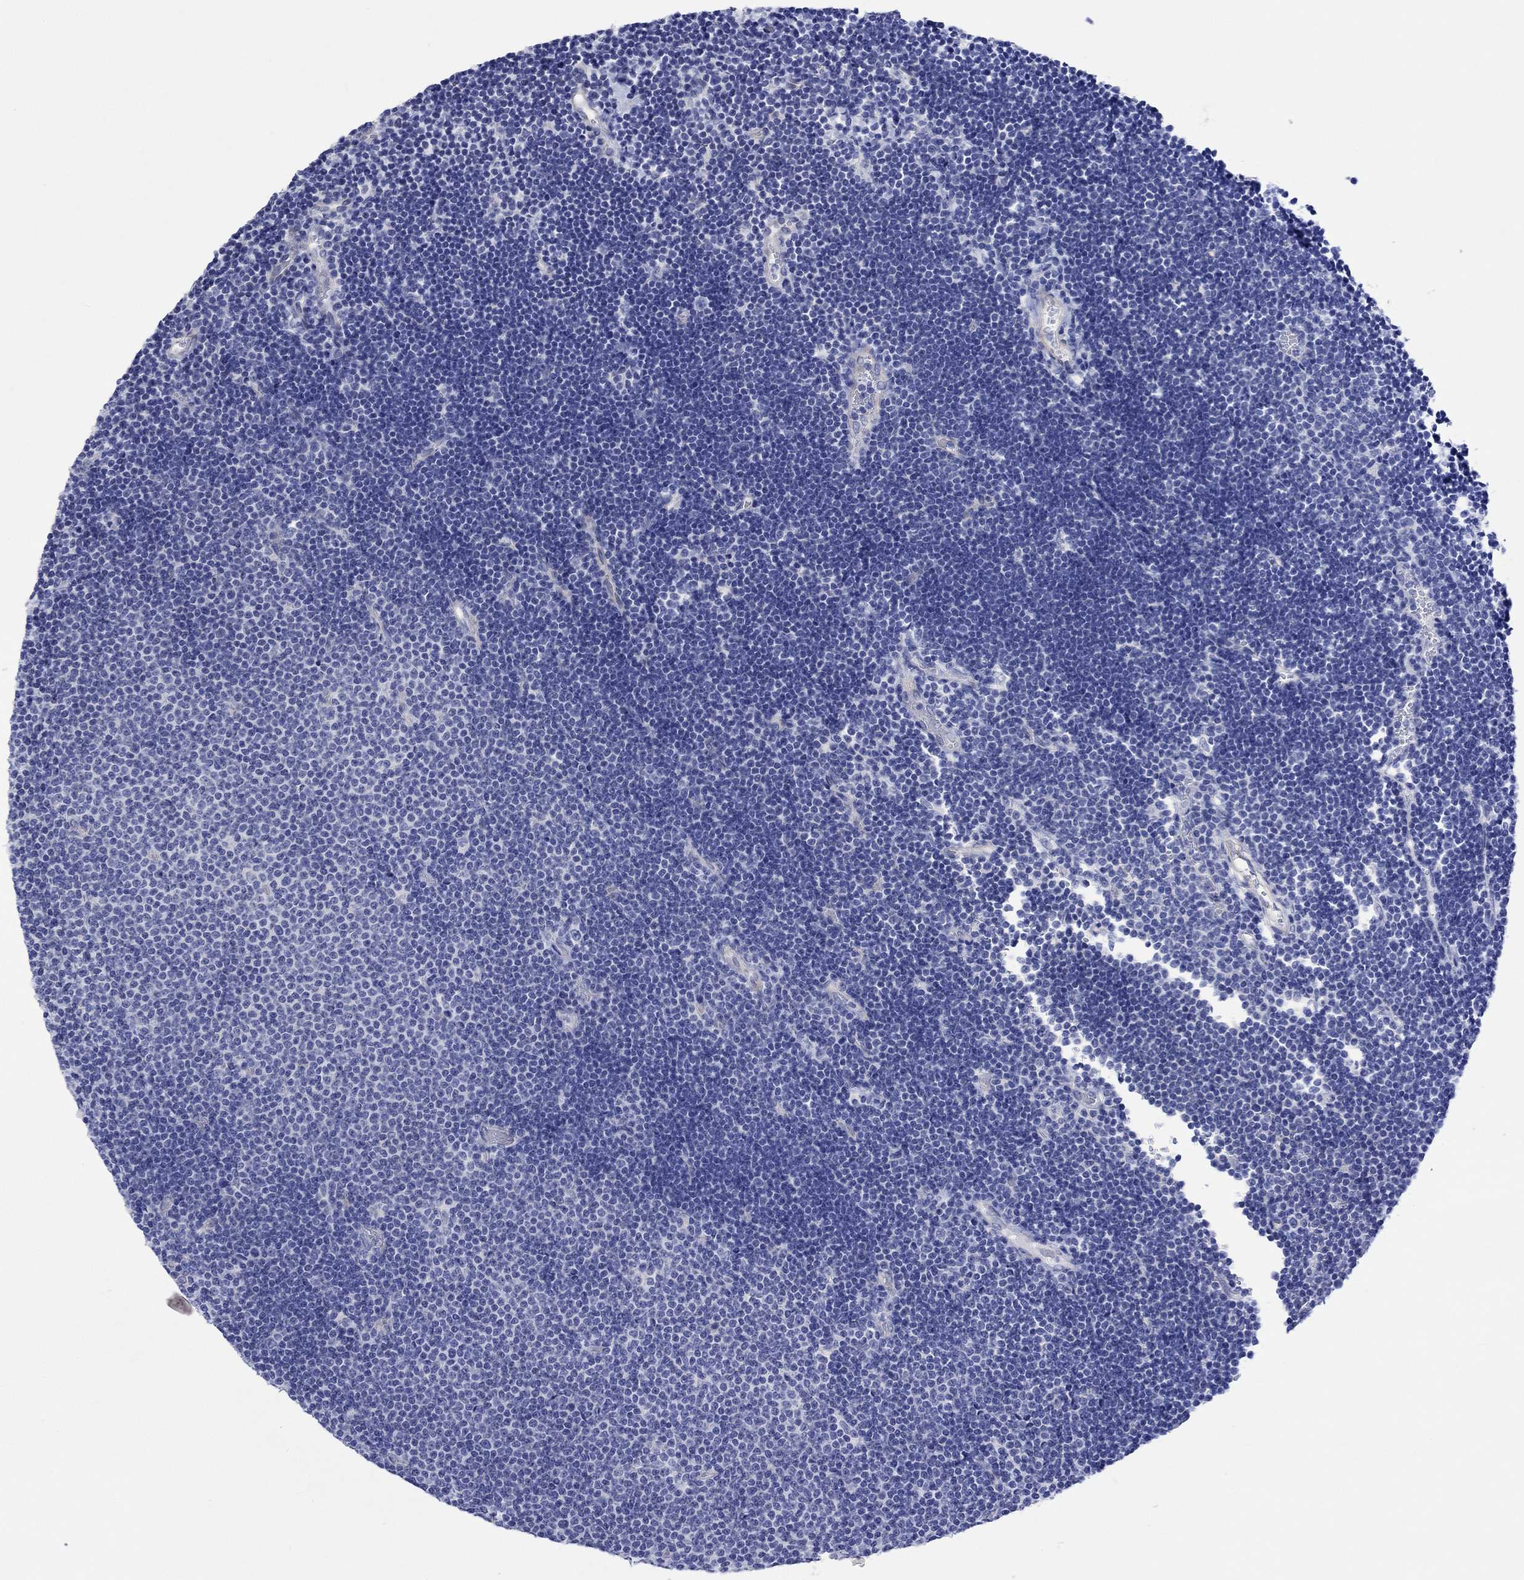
{"staining": {"intensity": "negative", "quantity": "none", "location": "none"}, "tissue": "lymphoma", "cell_type": "Tumor cells", "image_type": "cancer", "snomed": [{"axis": "morphology", "description": "Malignant lymphoma, non-Hodgkin's type, Low grade"}, {"axis": "topography", "description": "Brain"}], "caption": "This is an immunohistochemistry micrograph of human lymphoma. There is no expression in tumor cells.", "gene": "HARBI1", "patient": {"sex": "female", "age": 66}}